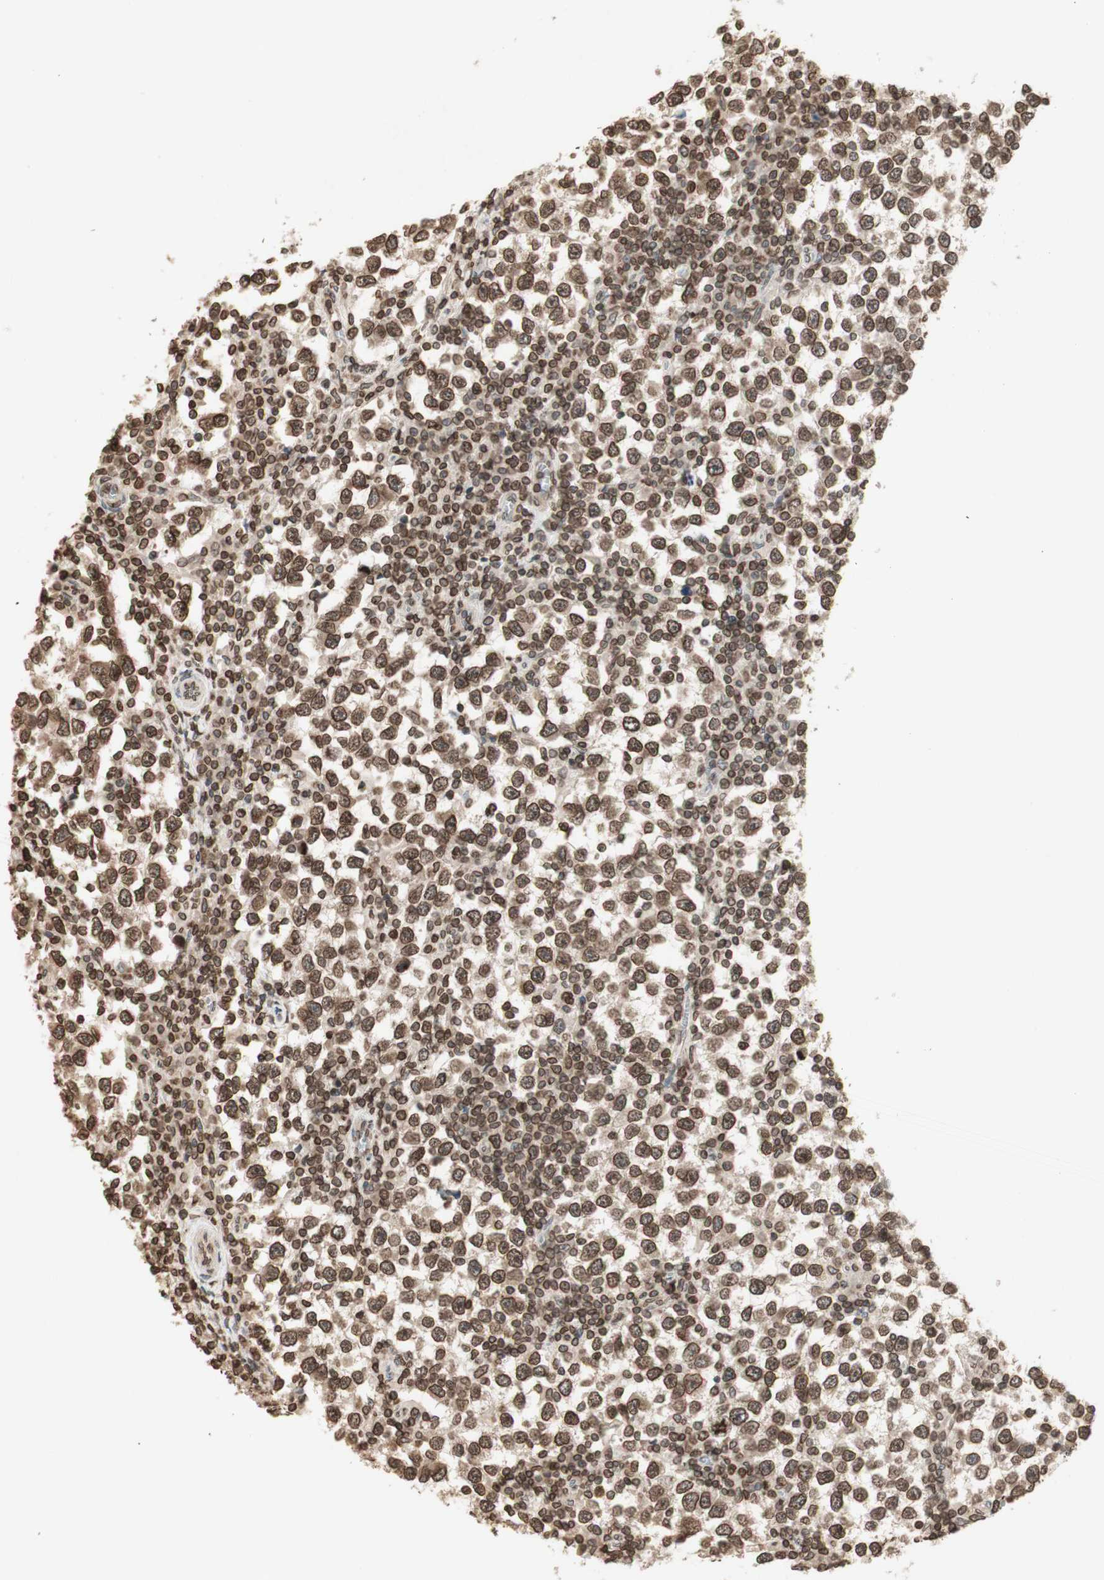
{"staining": {"intensity": "moderate", "quantity": ">75%", "location": "cytoplasmic/membranous,nuclear"}, "tissue": "testis cancer", "cell_type": "Tumor cells", "image_type": "cancer", "snomed": [{"axis": "morphology", "description": "Seminoma, NOS"}, {"axis": "topography", "description": "Testis"}], "caption": "This histopathology image displays testis cancer (seminoma) stained with immunohistochemistry (IHC) to label a protein in brown. The cytoplasmic/membranous and nuclear of tumor cells show moderate positivity for the protein. Nuclei are counter-stained blue.", "gene": "TMPO", "patient": {"sex": "male", "age": 65}}